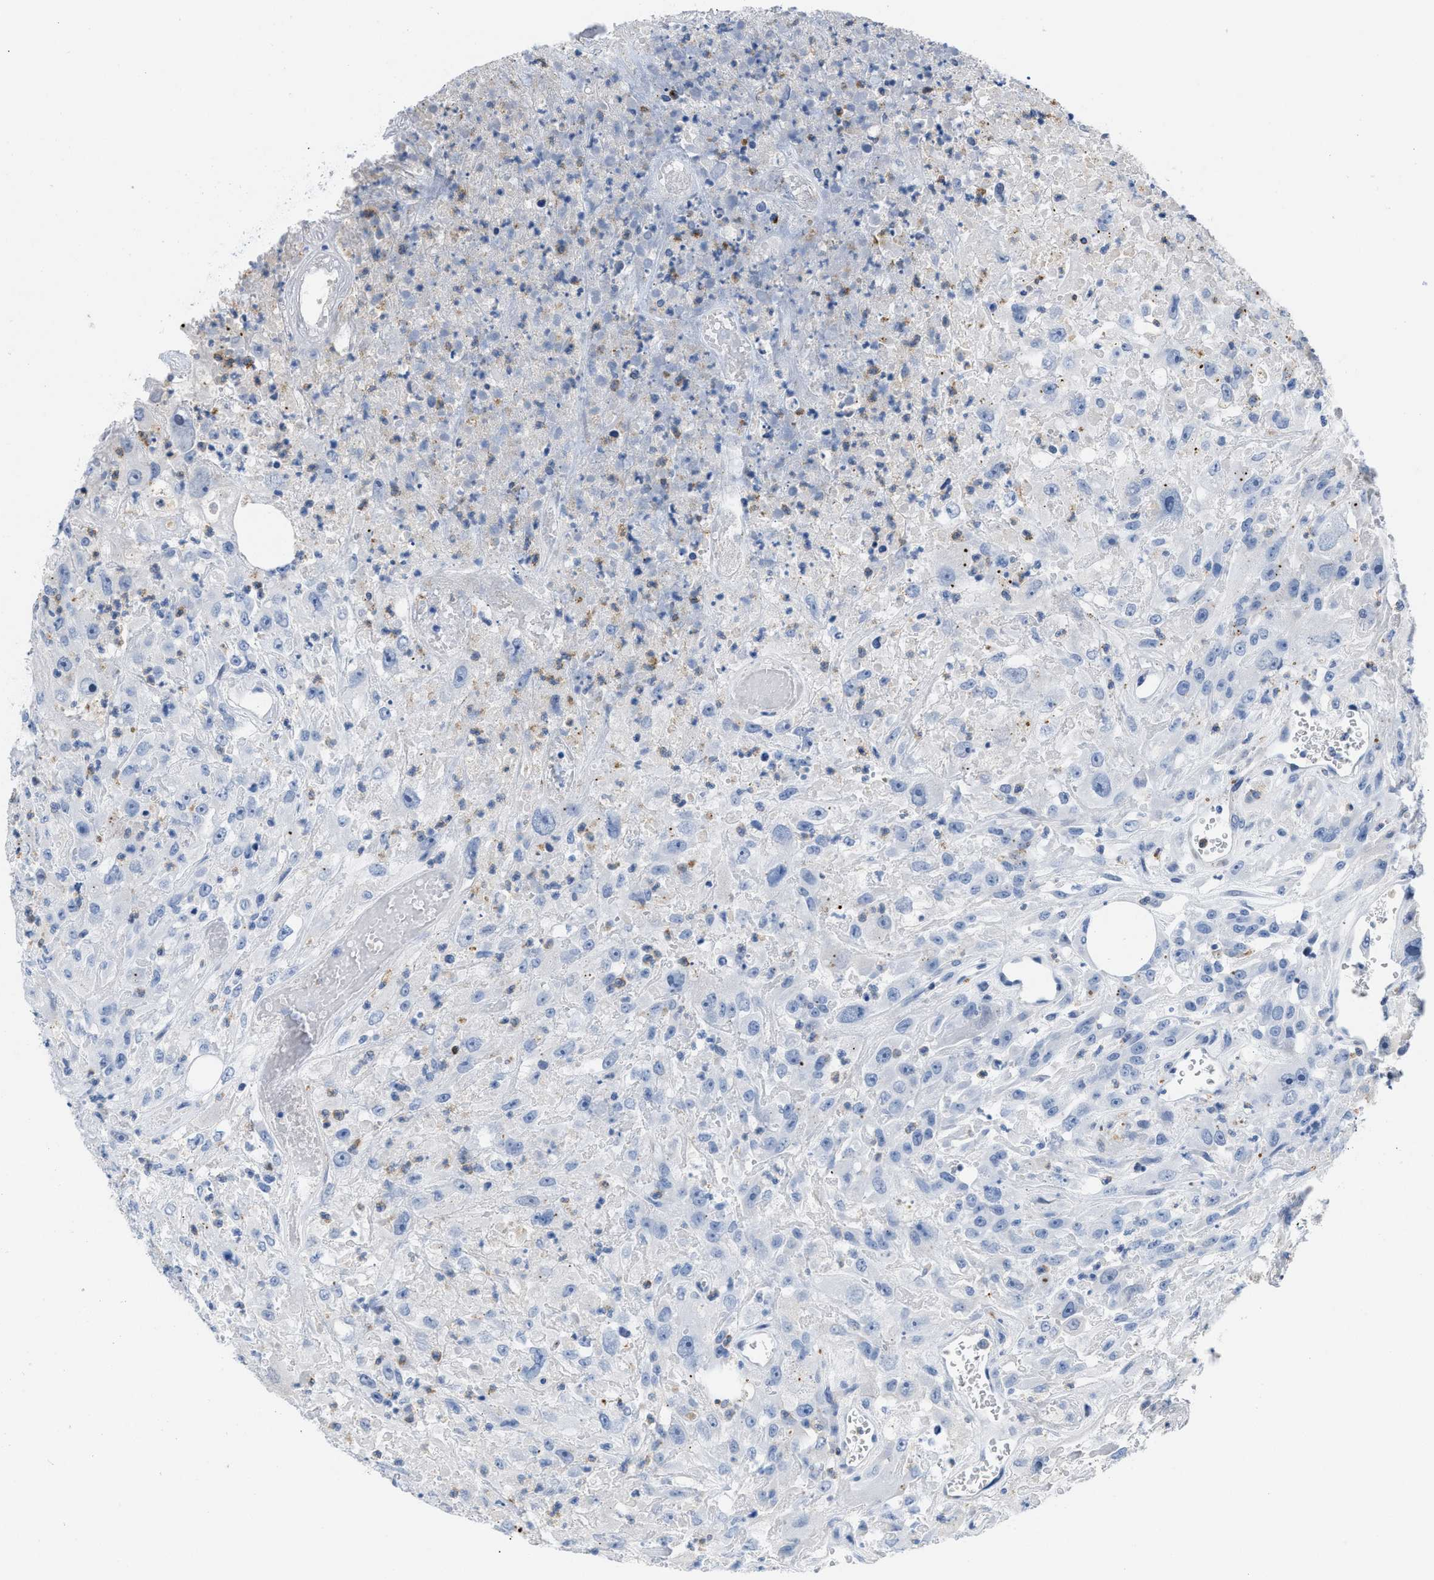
{"staining": {"intensity": "negative", "quantity": "none", "location": "none"}, "tissue": "urothelial cancer", "cell_type": "Tumor cells", "image_type": "cancer", "snomed": [{"axis": "morphology", "description": "Urothelial carcinoma, High grade"}, {"axis": "topography", "description": "Urinary bladder"}], "caption": "Human high-grade urothelial carcinoma stained for a protein using immunohistochemistry (IHC) displays no expression in tumor cells.", "gene": "BOLL", "patient": {"sex": "male", "age": 46}}